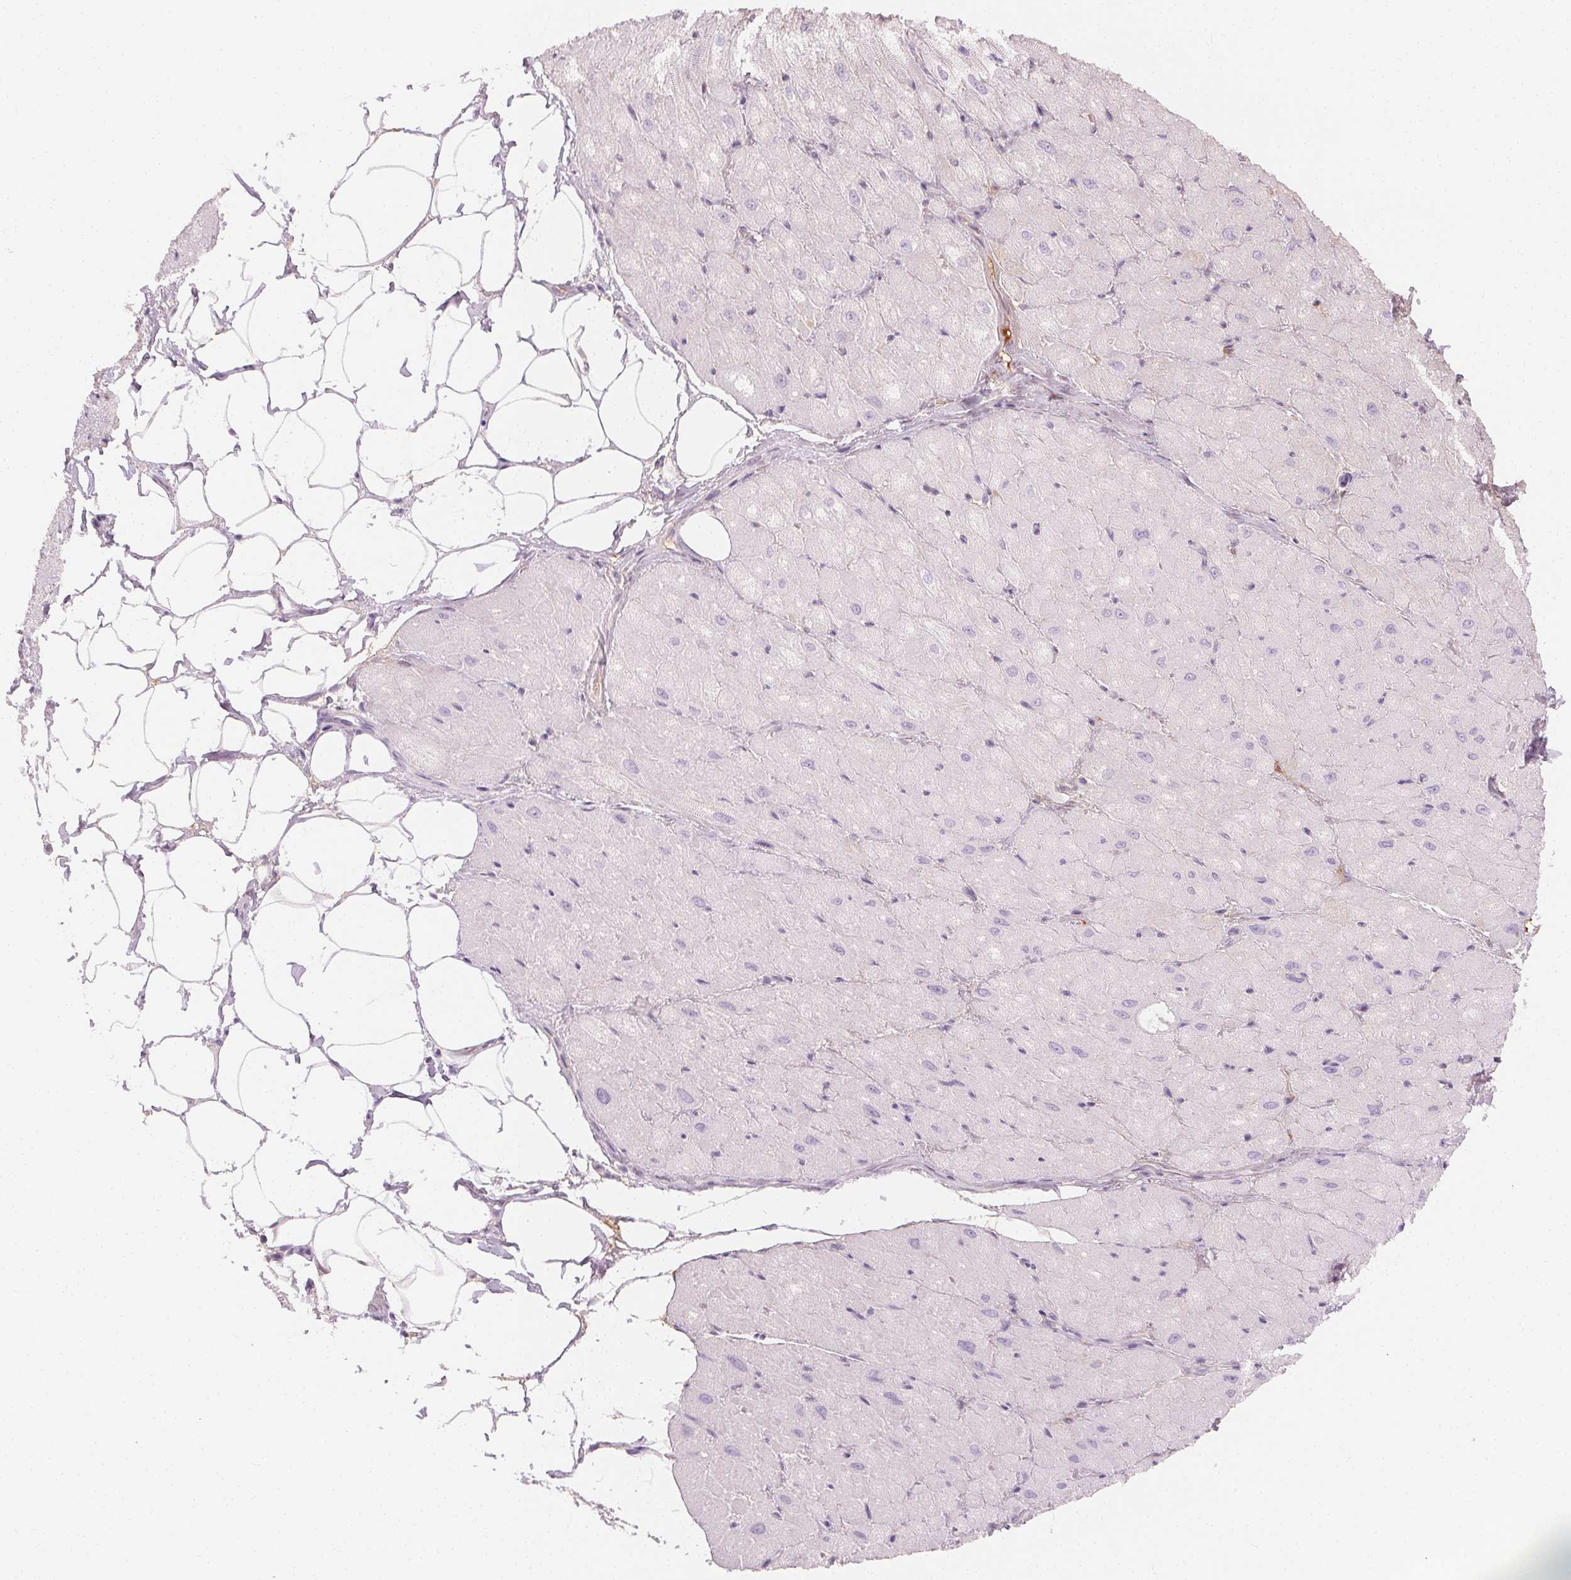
{"staining": {"intensity": "weak", "quantity": "<25%", "location": "cytoplasmic/membranous"}, "tissue": "heart muscle", "cell_type": "Cardiomyocytes", "image_type": "normal", "snomed": [{"axis": "morphology", "description": "Normal tissue, NOS"}, {"axis": "topography", "description": "Heart"}], "caption": "Immunohistochemical staining of normal human heart muscle reveals no significant staining in cardiomyocytes.", "gene": "AFM", "patient": {"sex": "male", "age": 62}}